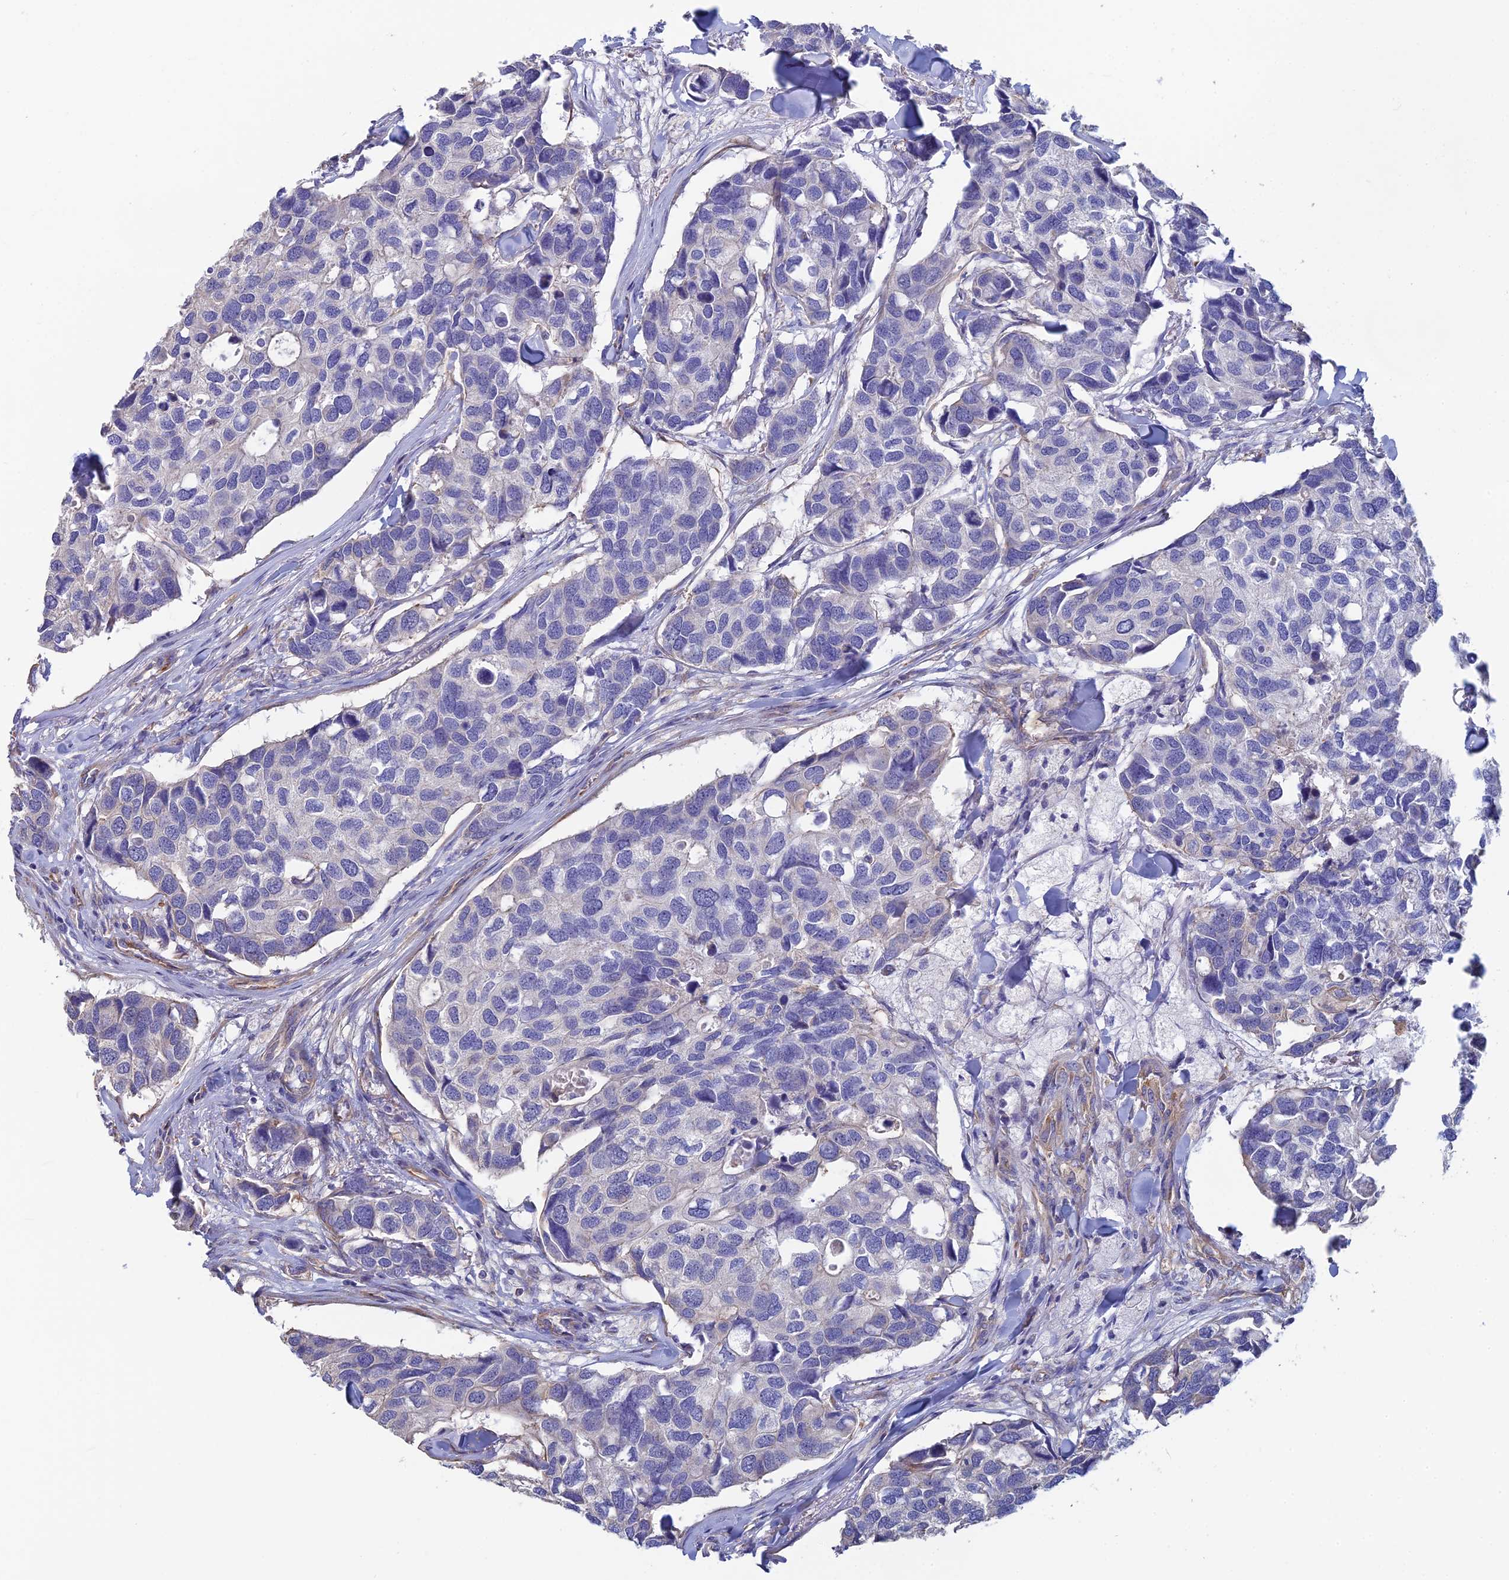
{"staining": {"intensity": "negative", "quantity": "none", "location": "none"}, "tissue": "breast cancer", "cell_type": "Tumor cells", "image_type": "cancer", "snomed": [{"axis": "morphology", "description": "Duct carcinoma"}, {"axis": "topography", "description": "Breast"}], "caption": "Immunohistochemical staining of breast cancer displays no significant expression in tumor cells.", "gene": "PCDHA5", "patient": {"sex": "female", "age": 83}}